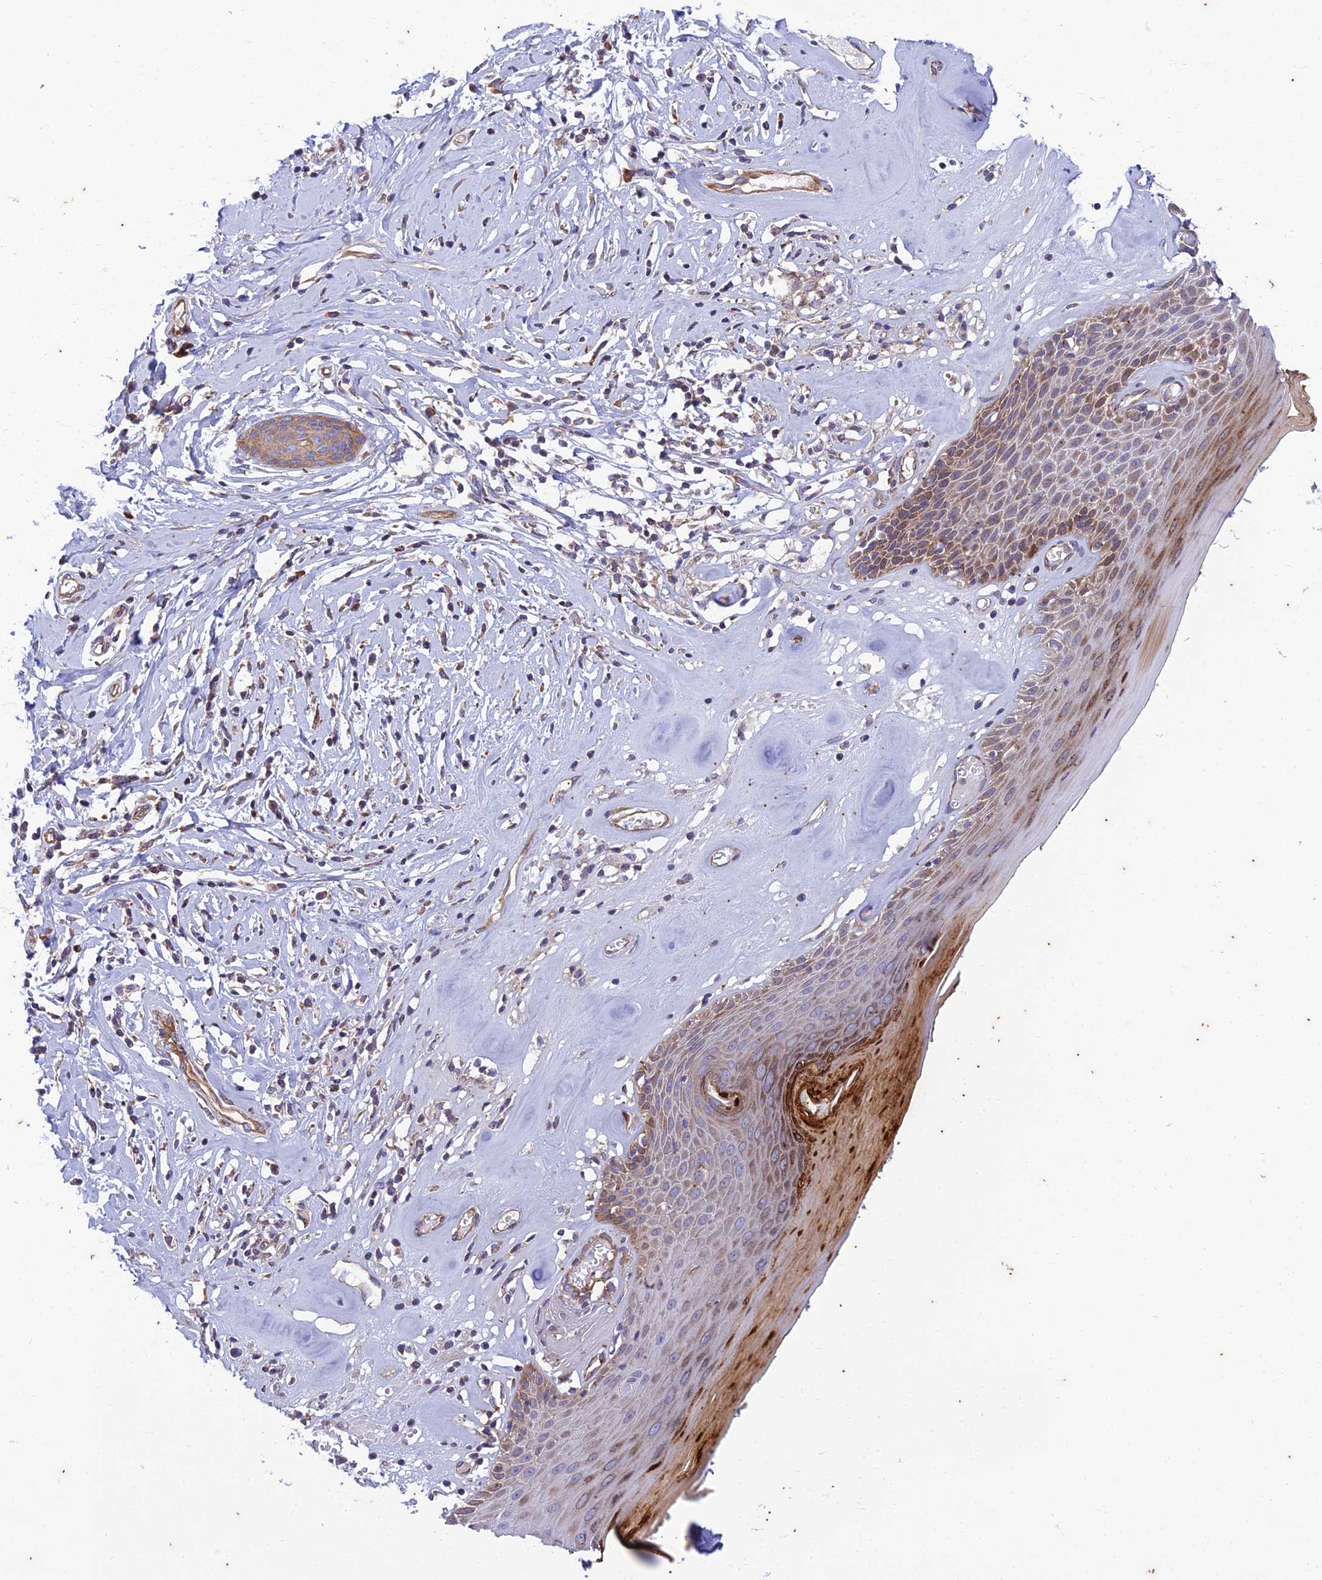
{"staining": {"intensity": "moderate", "quantity": "25%-75%", "location": "cytoplasmic/membranous"}, "tissue": "skin", "cell_type": "Epidermal cells", "image_type": "normal", "snomed": [{"axis": "morphology", "description": "Normal tissue, NOS"}, {"axis": "morphology", "description": "Inflammation, NOS"}, {"axis": "topography", "description": "Vulva"}], "caption": "Skin stained for a protein exhibits moderate cytoplasmic/membranous positivity in epidermal cells. The staining was performed using DAB (3,3'-diaminobenzidine) to visualize the protein expression in brown, while the nuclei were stained in blue with hematoxylin (Magnification: 20x).", "gene": "PIMREG", "patient": {"sex": "female", "age": 84}}